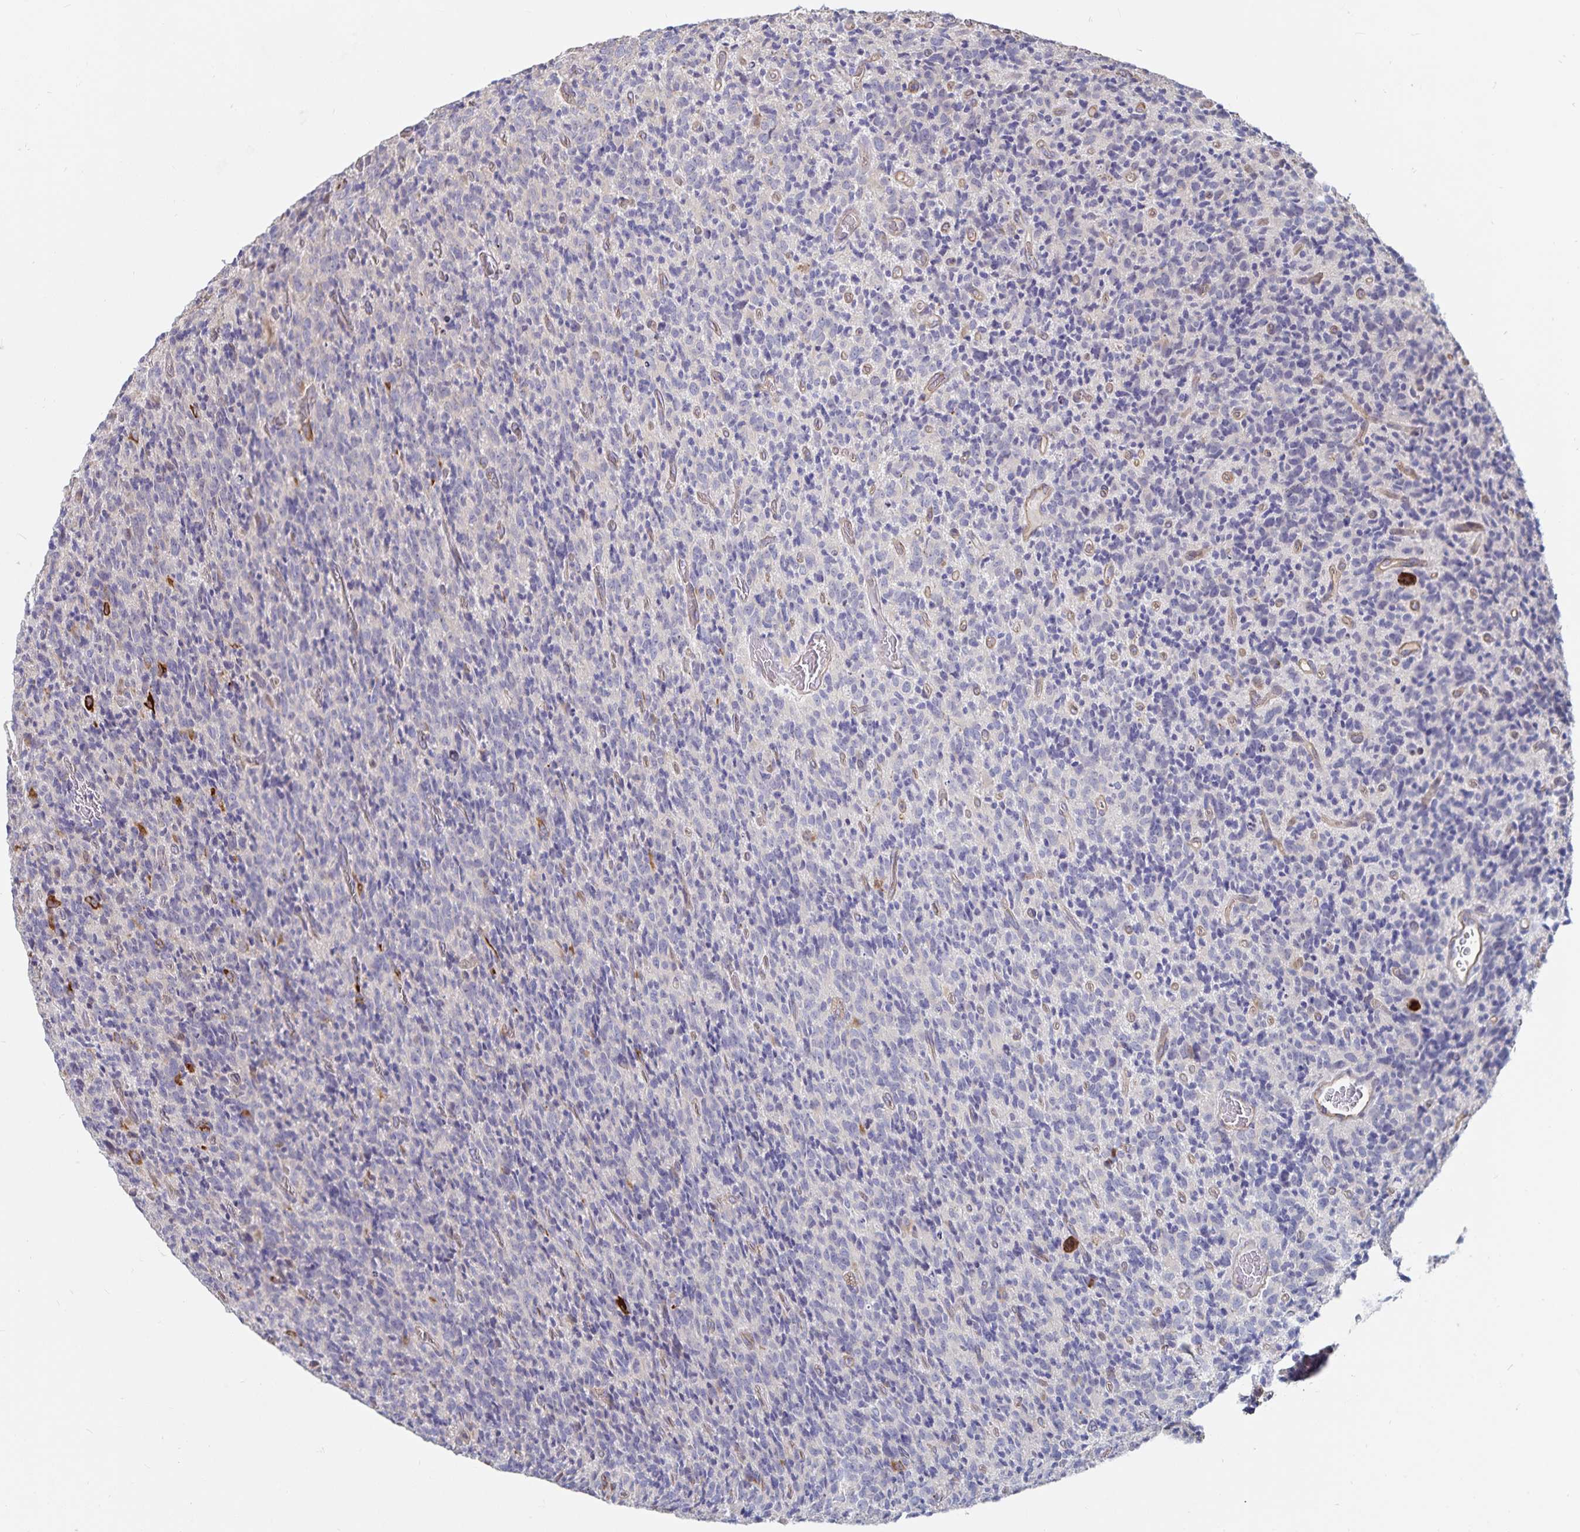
{"staining": {"intensity": "negative", "quantity": "none", "location": "none"}, "tissue": "glioma", "cell_type": "Tumor cells", "image_type": "cancer", "snomed": [{"axis": "morphology", "description": "Glioma, malignant, High grade"}, {"axis": "topography", "description": "Brain"}], "caption": "This is a micrograph of IHC staining of malignant glioma (high-grade), which shows no staining in tumor cells.", "gene": "SSTR1", "patient": {"sex": "male", "age": 76}}